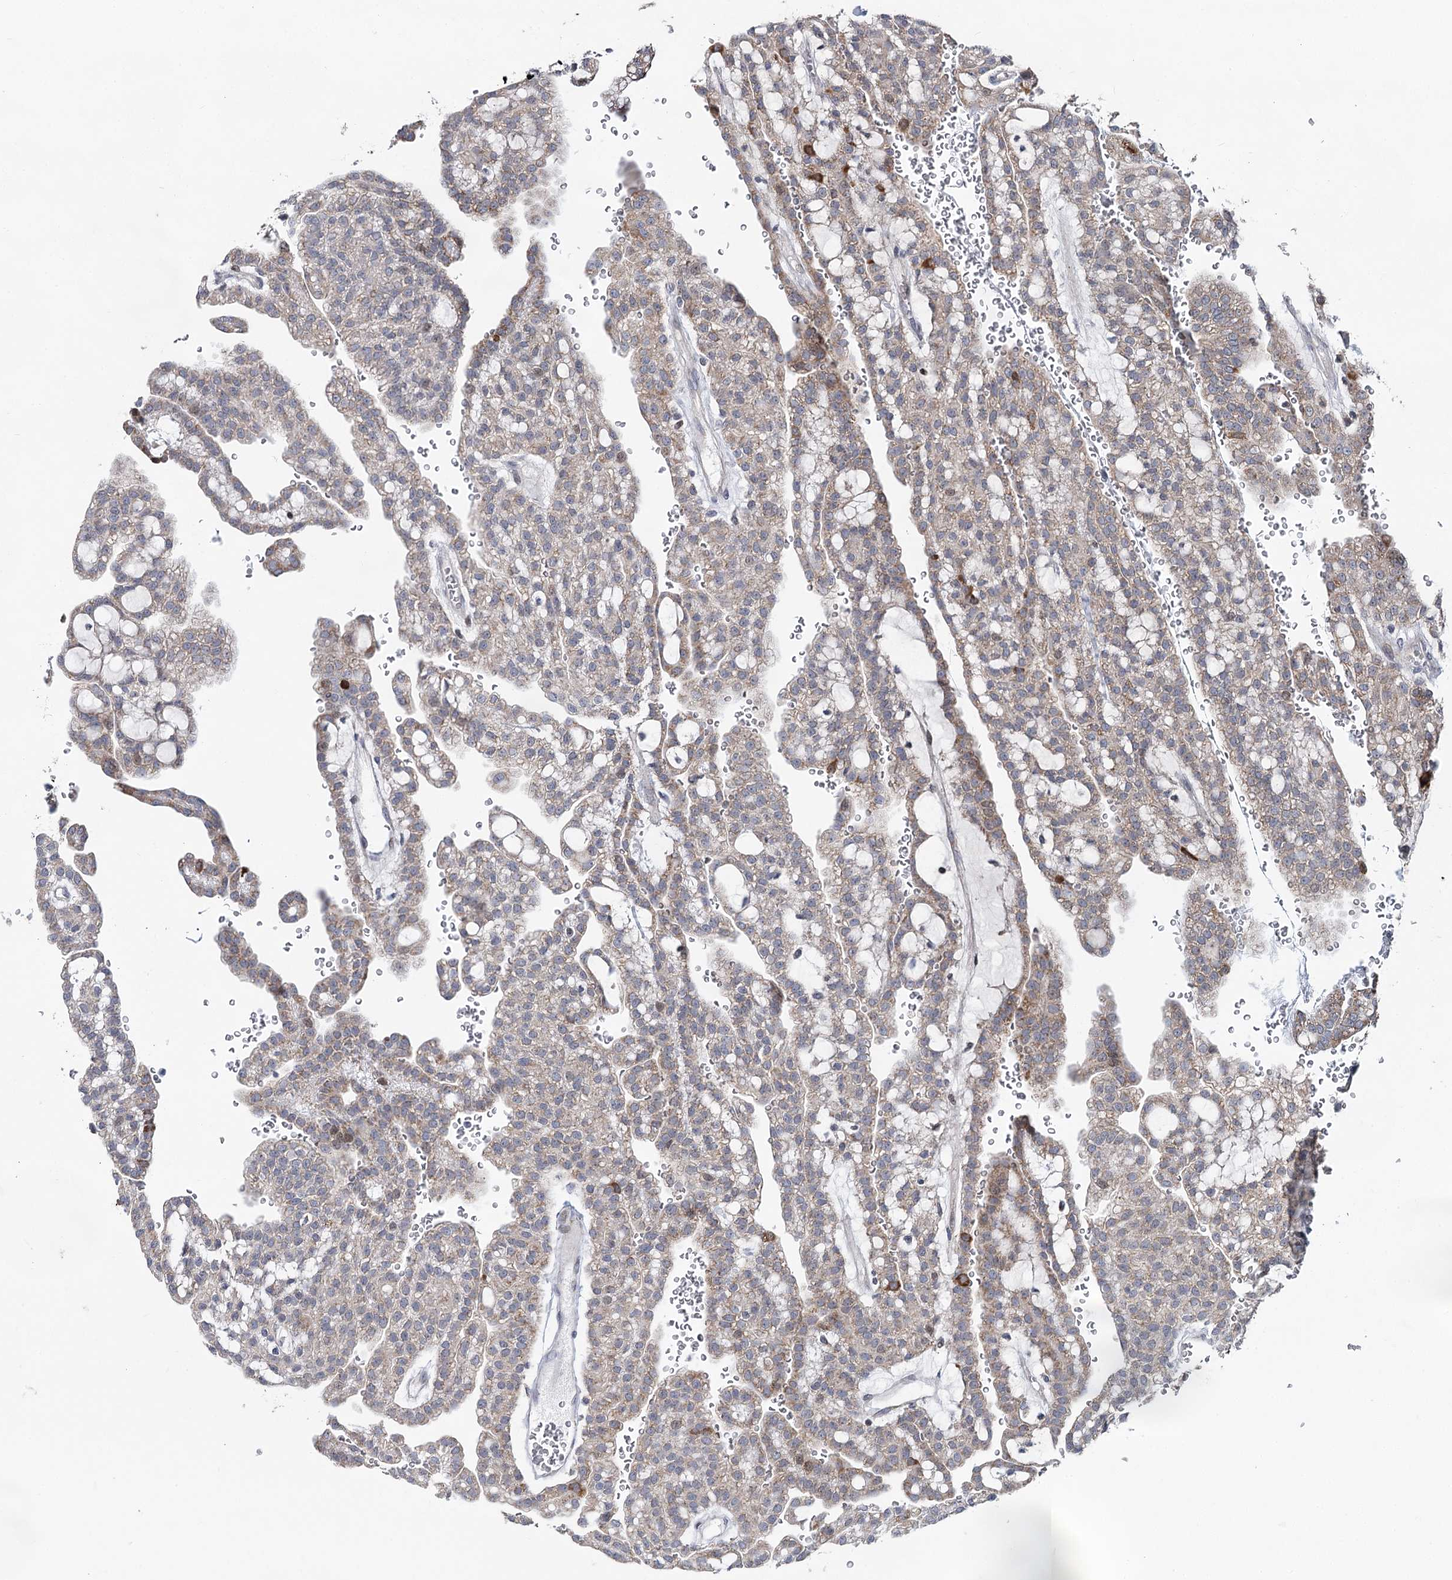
{"staining": {"intensity": "weak", "quantity": "25%-75%", "location": "cytoplasmic/membranous"}, "tissue": "renal cancer", "cell_type": "Tumor cells", "image_type": "cancer", "snomed": [{"axis": "morphology", "description": "Adenocarcinoma, NOS"}, {"axis": "topography", "description": "Kidney"}], "caption": "Adenocarcinoma (renal) tissue shows weak cytoplasmic/membranous positivity in about 25%-75% of tumor cells, visualized by immunohistochemistry. (Stains: DAB (3,3'-diaminobenzidine) in brown, nuclei in blue, Microscopy: brightfield microscopy at high magnification).", "gene": "PTGR1", "patient": {"sex": "male", "age": 63}}